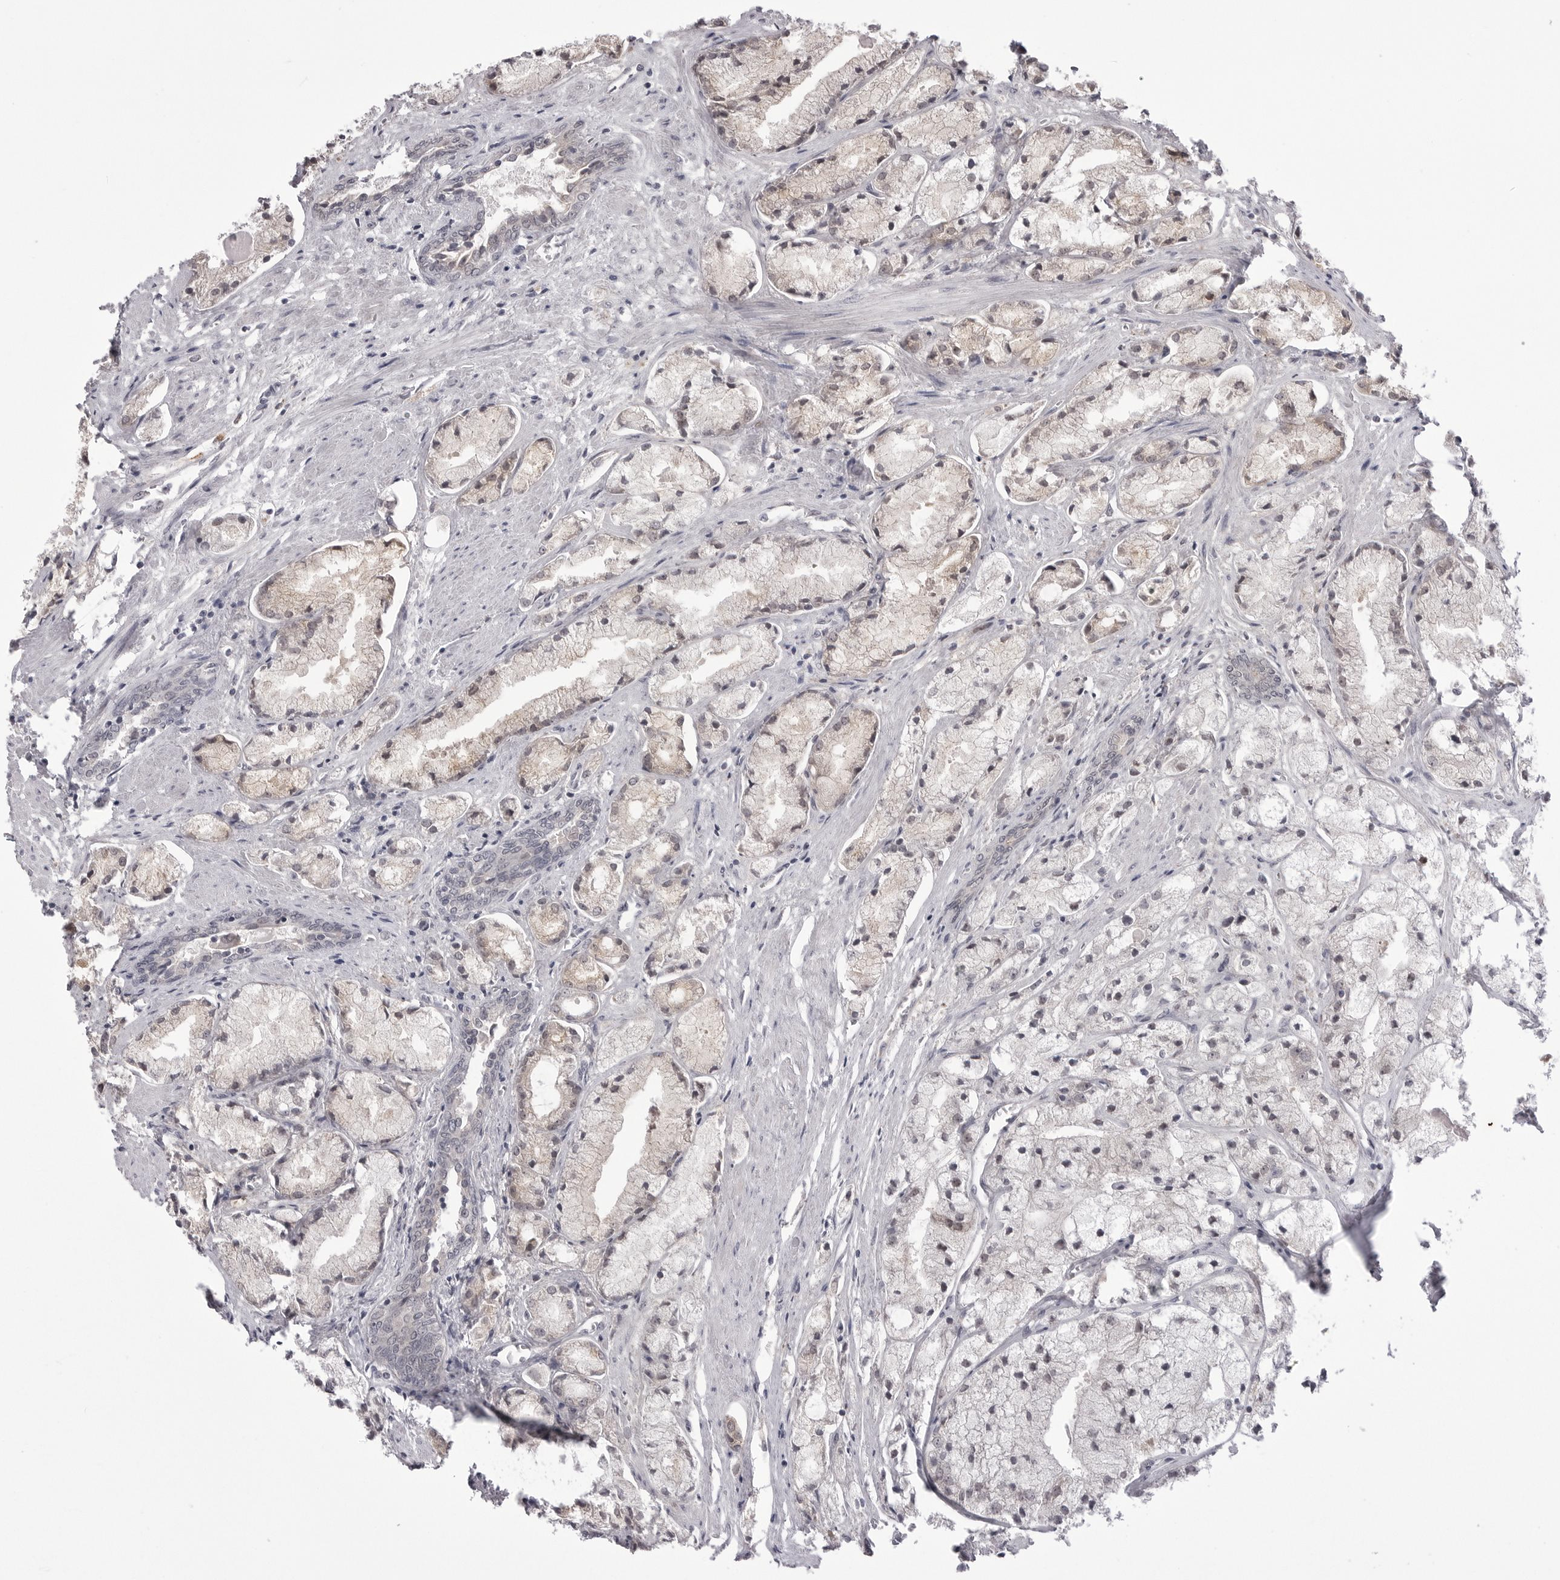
{"staining": {"intensity": "negative", "quantity": "none", "location": "none"}, "tissue": "prostate cancer", "cell_type": "Tumor cells", "image_type": "cancer", "snomed": [{"axis": "morphology", "description": "Adenocarcinoma, High grade"}, {"axis": "topography", "description": "Prostate"}], "caption": "Prostate cancer (high-grade adenocarcinoma) was stained to show a protein in brown. There is no significant expression in tumor cells.", "gene": "PTK2B", "patient": {"sex": "male", "age": 50}}